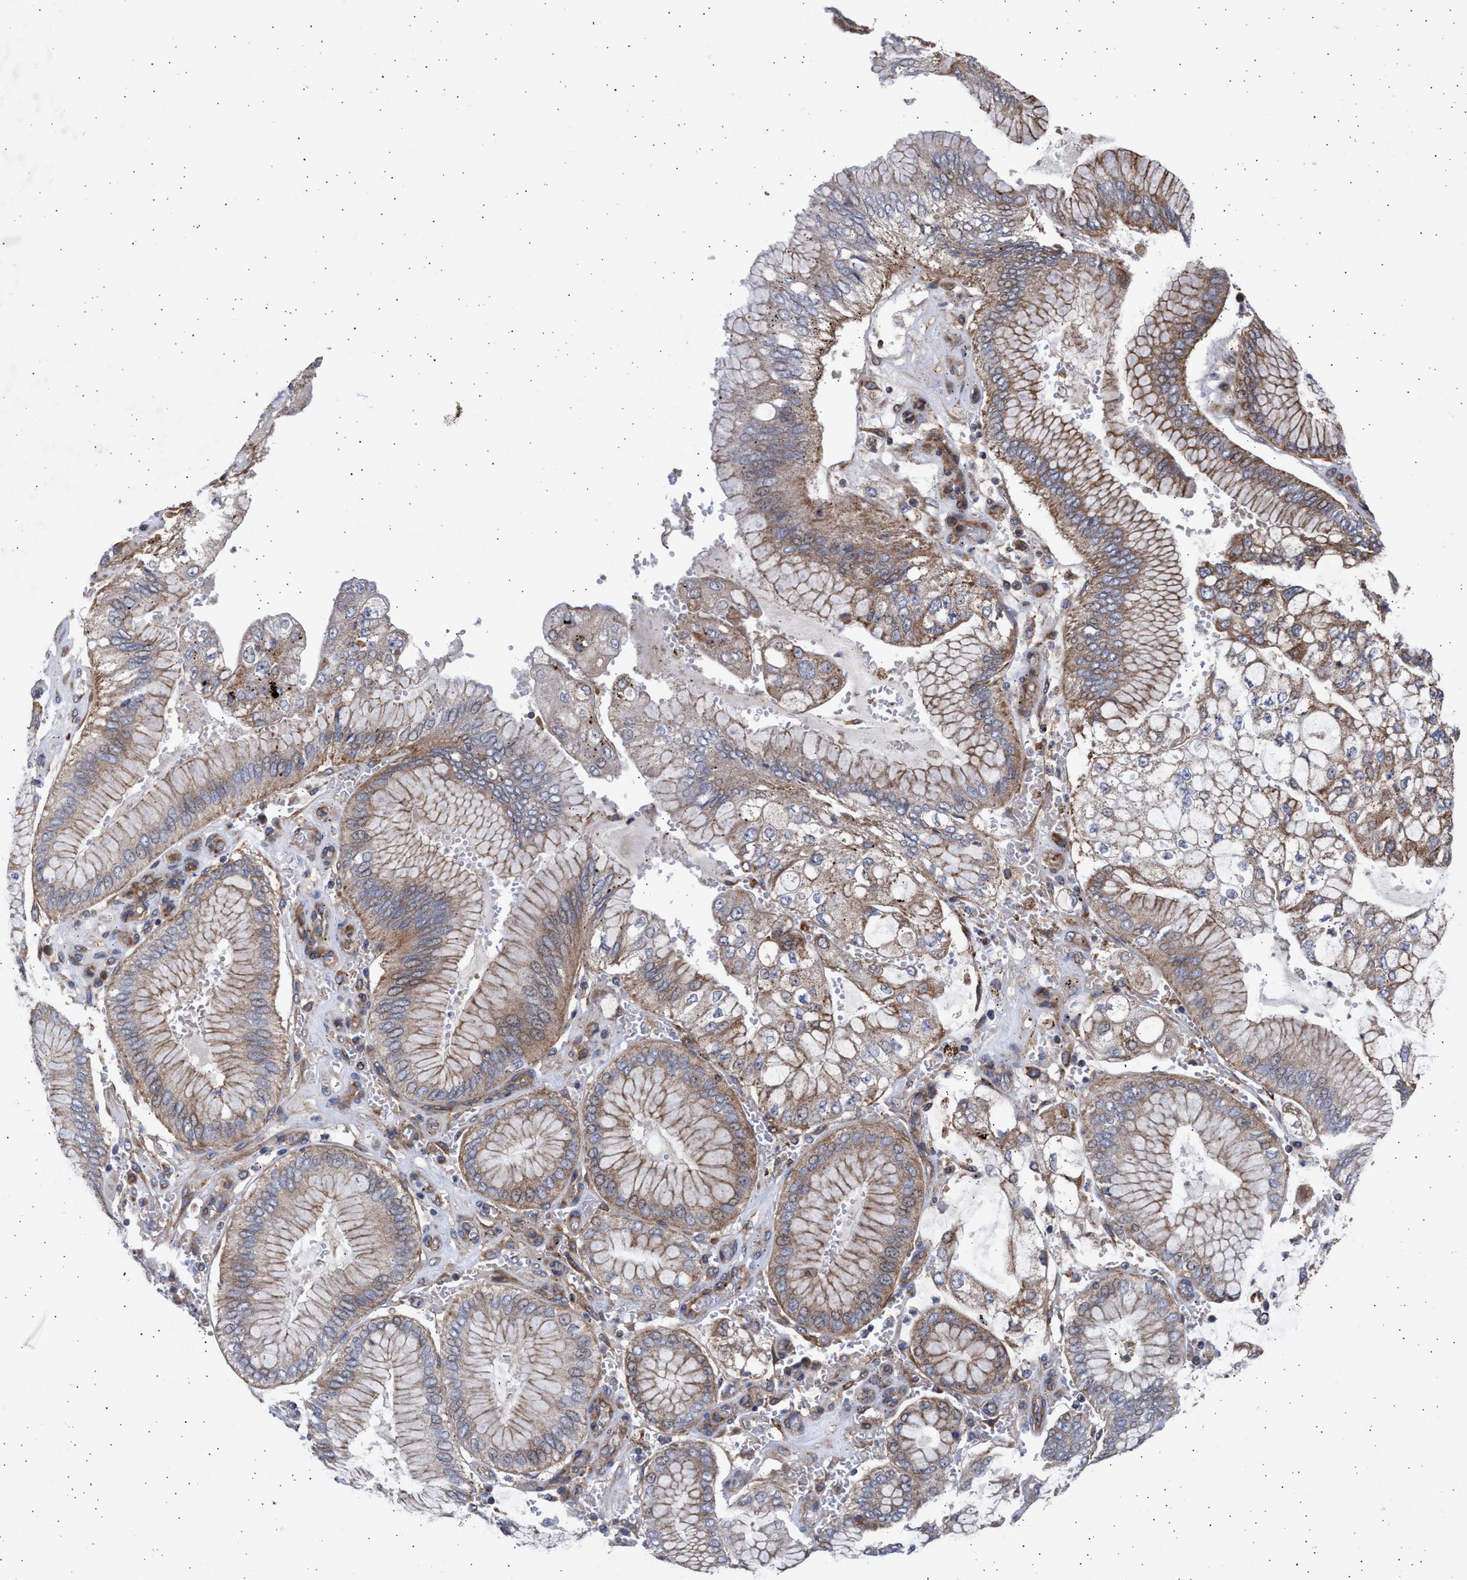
{"staining": {"intensity": "moderate", "quantity": ">75%", "location": "cytoplasmic/membranous"}, "tissue": "stomach cancer", "cell_type": "Tumor cells", "image_type": "cancer", "snomed": [{"axis": "morphology", "description": "Adenocarcinoma, NOS"}, {"axis": "topography", "description": "Stomach"}], "caption": "Immunohistochemistry (IHC) (DAB) staining of stomach cancer (adenocarcinoma) reveals moderate cytoplasmic/membranous protein positivity in about >75% of tumor cells.", "gene": "TTC19", "patient": {"sex": "male", "age": 76}}